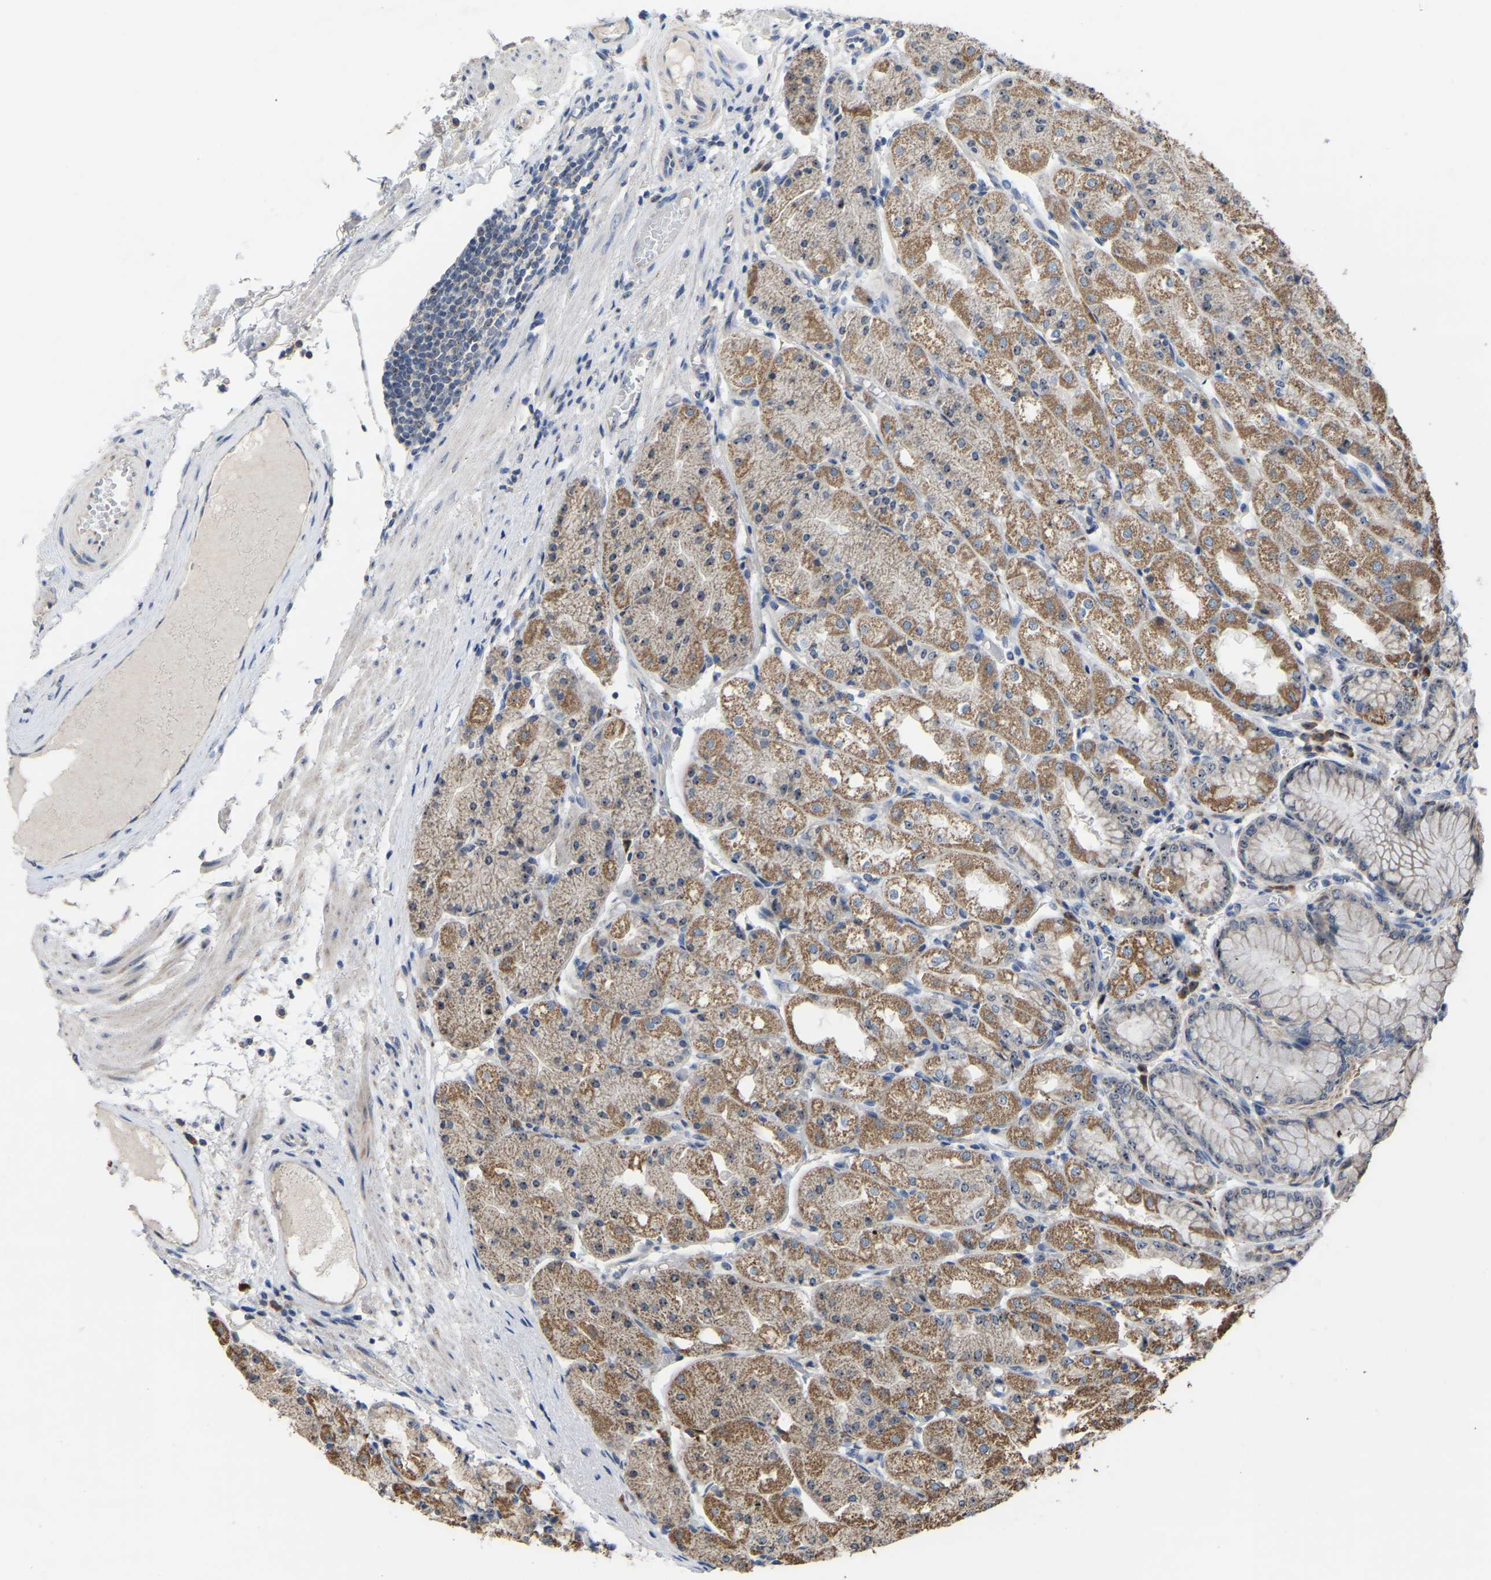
{"staining": {"intensity": "moderate", "quantity": ">75%", "location": "cytoplasmic/membranous,nuclear"}, "tissue": "stomach", "cell_type": "Glandular cells", "image_type": "normal", "snomed": [{"axis": "morphology", "description": "Normal tissue, NOS"}, {"axis": "topography", "description": "Stomach, upper"}], "caption": "A brown stain shows moderate cytoplasmic/membranous,nuclear expression of a protein in glandular cells of unremarkable stomach. (DAB (3,3'-diaminobenzidine) IHC with brightfield microscopy, high magnification).", "gene": "NOP53", "patient": {"sex": "male", "age": 72}}